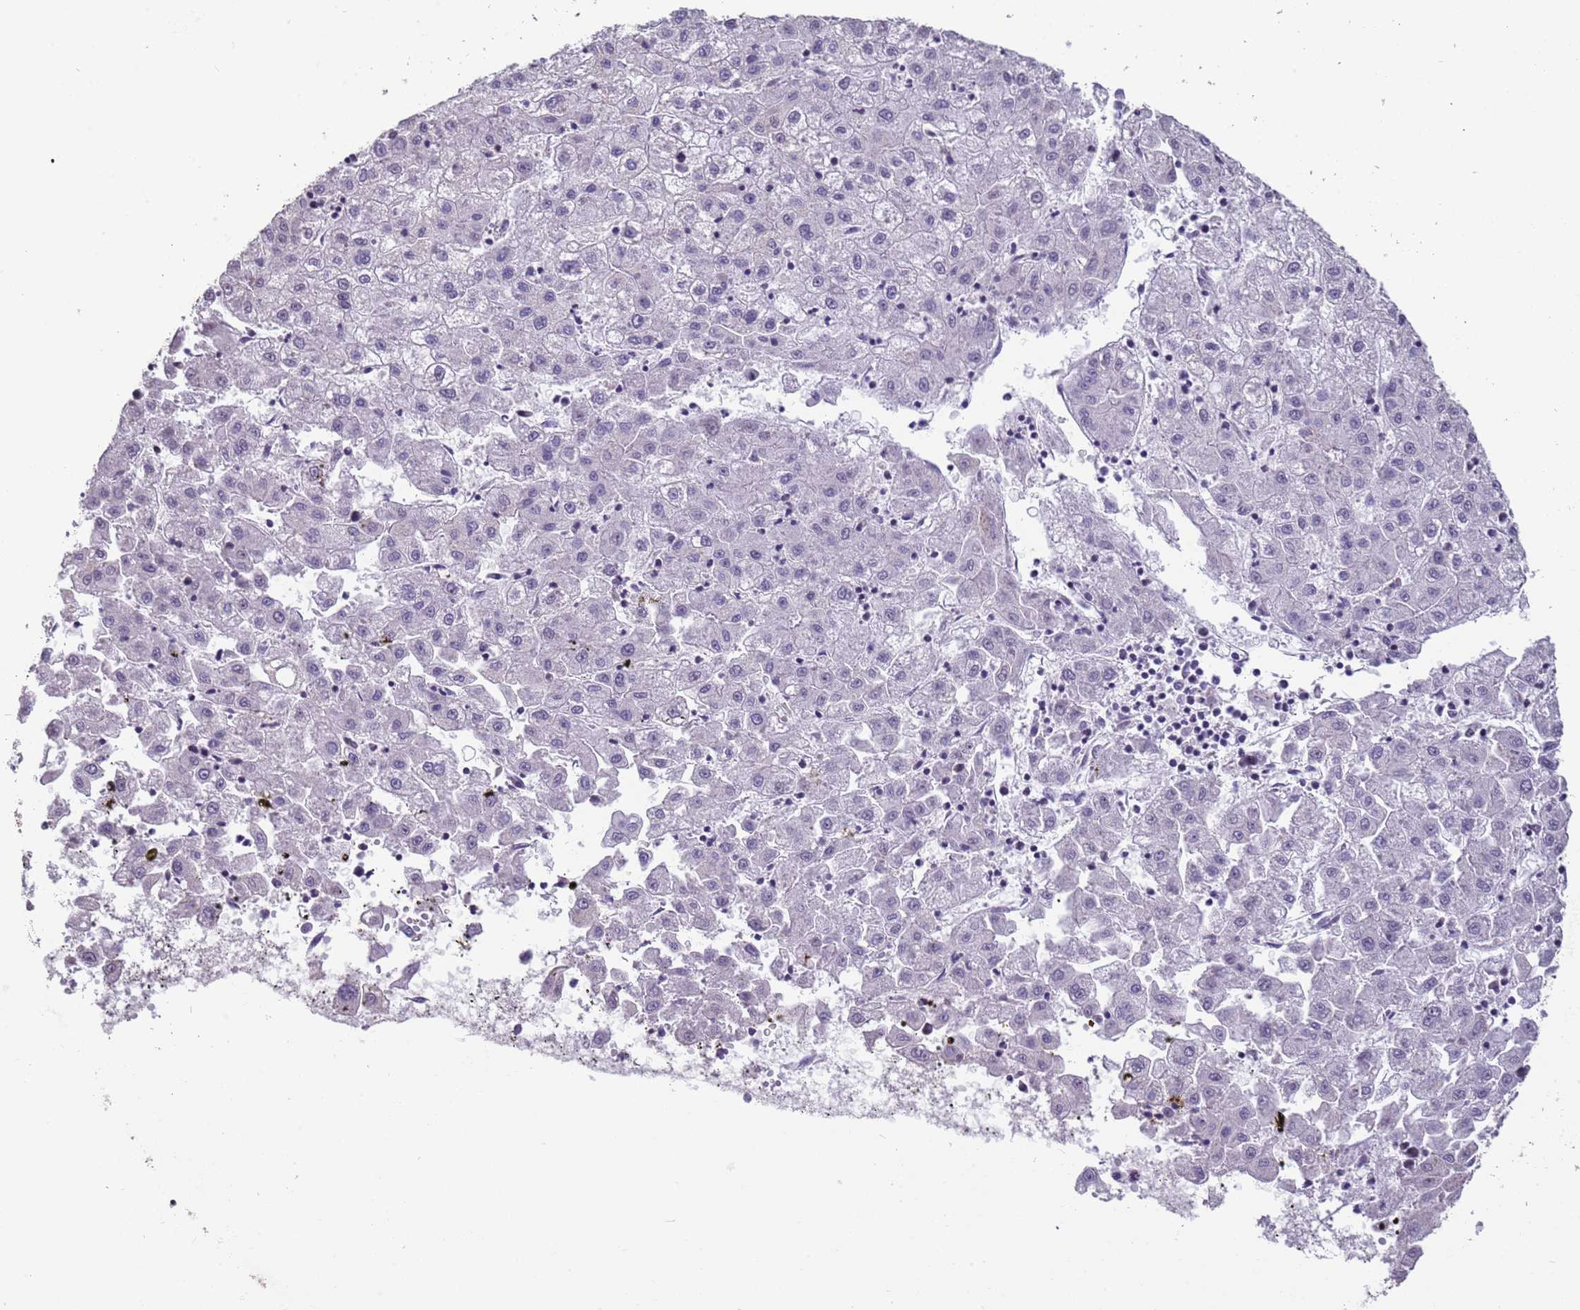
{"staining": {"intensity": "negative", "quantity": "none", "location": "none"}, "tissue": "liver cancer", "cell_type": "Tumor cells", "image_type": "cancer", "snomed": [{"axis": "morphology", "description": "Carcinoma, Hepatocellular, NOS"}, {"axis": "topography", "description": "Liver"}], "caption": "Liver hepatocellular carcinoma was stained to show a protein in brown. There is no significant positivity in tumor cells.", "gene": "VWA3A", "patient": {"sex": "male", "age": 72}}